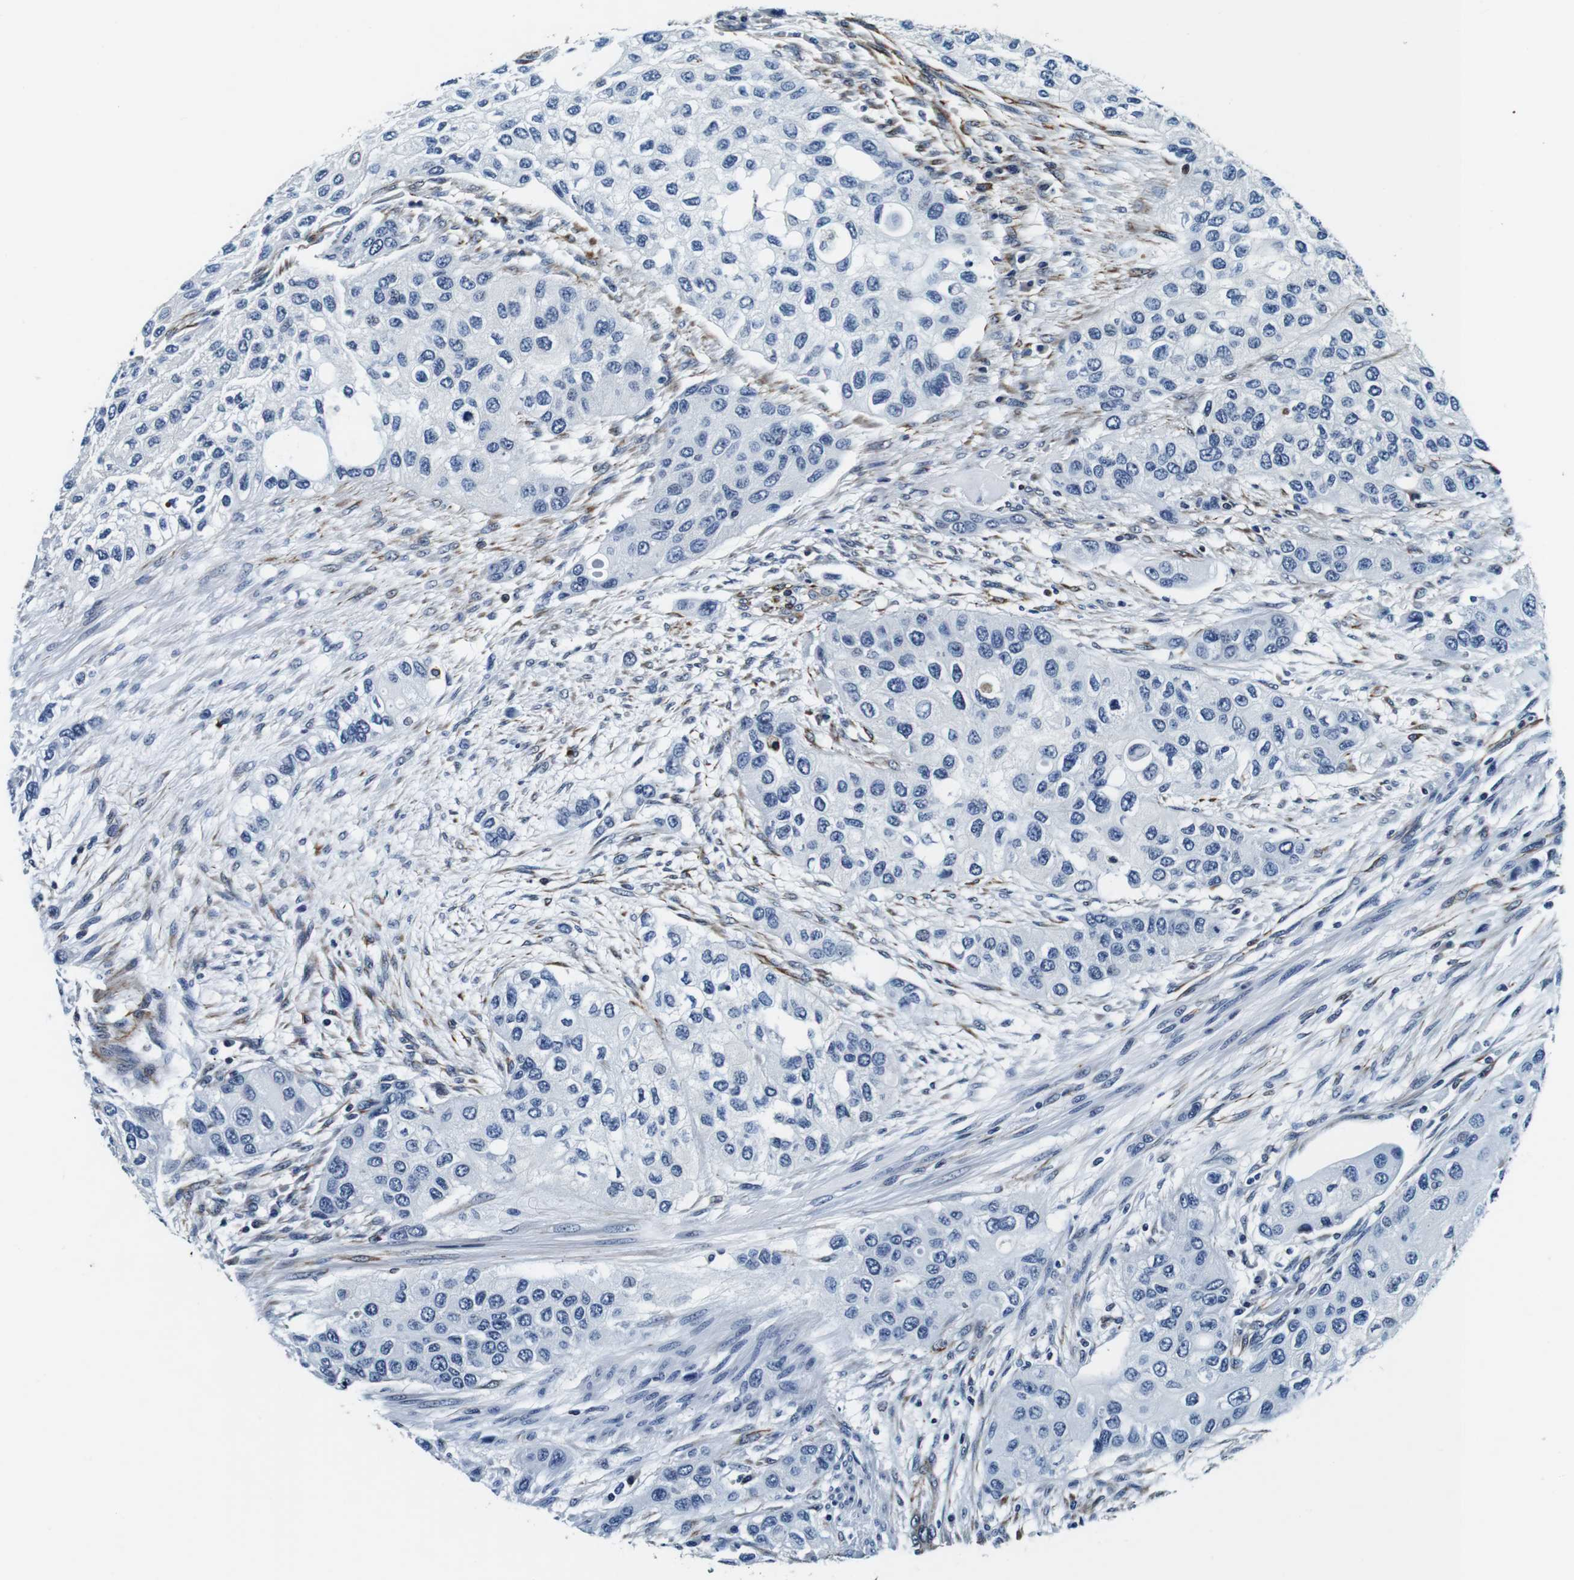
{"staining": {"intensity": "negative", "quantity": "none", "location": "none"}, "tissue": "urothelial cancer", "cell_type": "Tumor cells", "image_type": "cancer", "snomed": [{"axis": "morphology", "description": "Urothelial carcinoma, High grade"}, {"axis": "topography", "description": "Urinary bladder"}], "caption": "High-grade urothelial carcinoma was stained to show a protein in brown. There is no significant positivity in tumor cells.", "gene": "GJE1", "patient": {"sex": "female", "age": 56}}